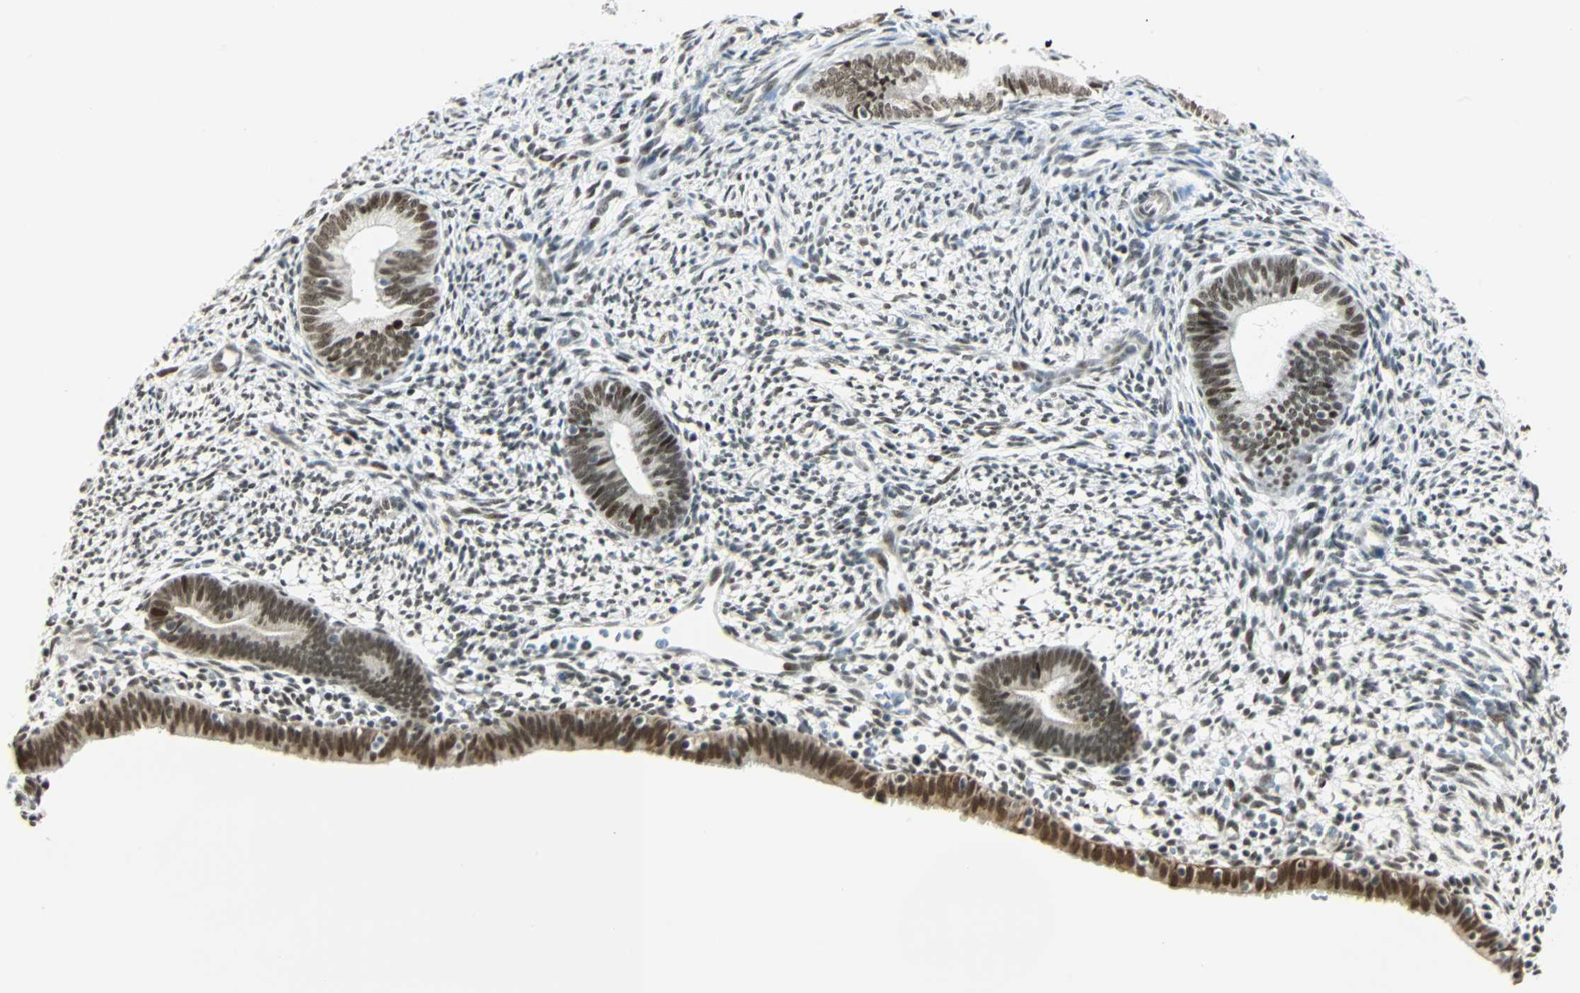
{"staining": {"intensity": "moderate", "quantity": "<25%", "location": "nuclear"}, "tissue": "endometrium", "cell_type": "Cells in endometrial stroma", "image_type": "normal", "snomed": [{"axis": "morphology", "description": "Normal tissue, NOS"}, {"axis": "morphology", "description": "Atrophy, NOS"}, {"axis": "topography", "description": "Uterus"}, {"axis": "topography", "description": "Endometrium"}], "caption": "Protein analysis of normal endometrium shows moderate nuclear staining in about <25% of cells in endometrial stroma.", "gene": "NELFE", "patient": {"sex": "female", "age": 68}}